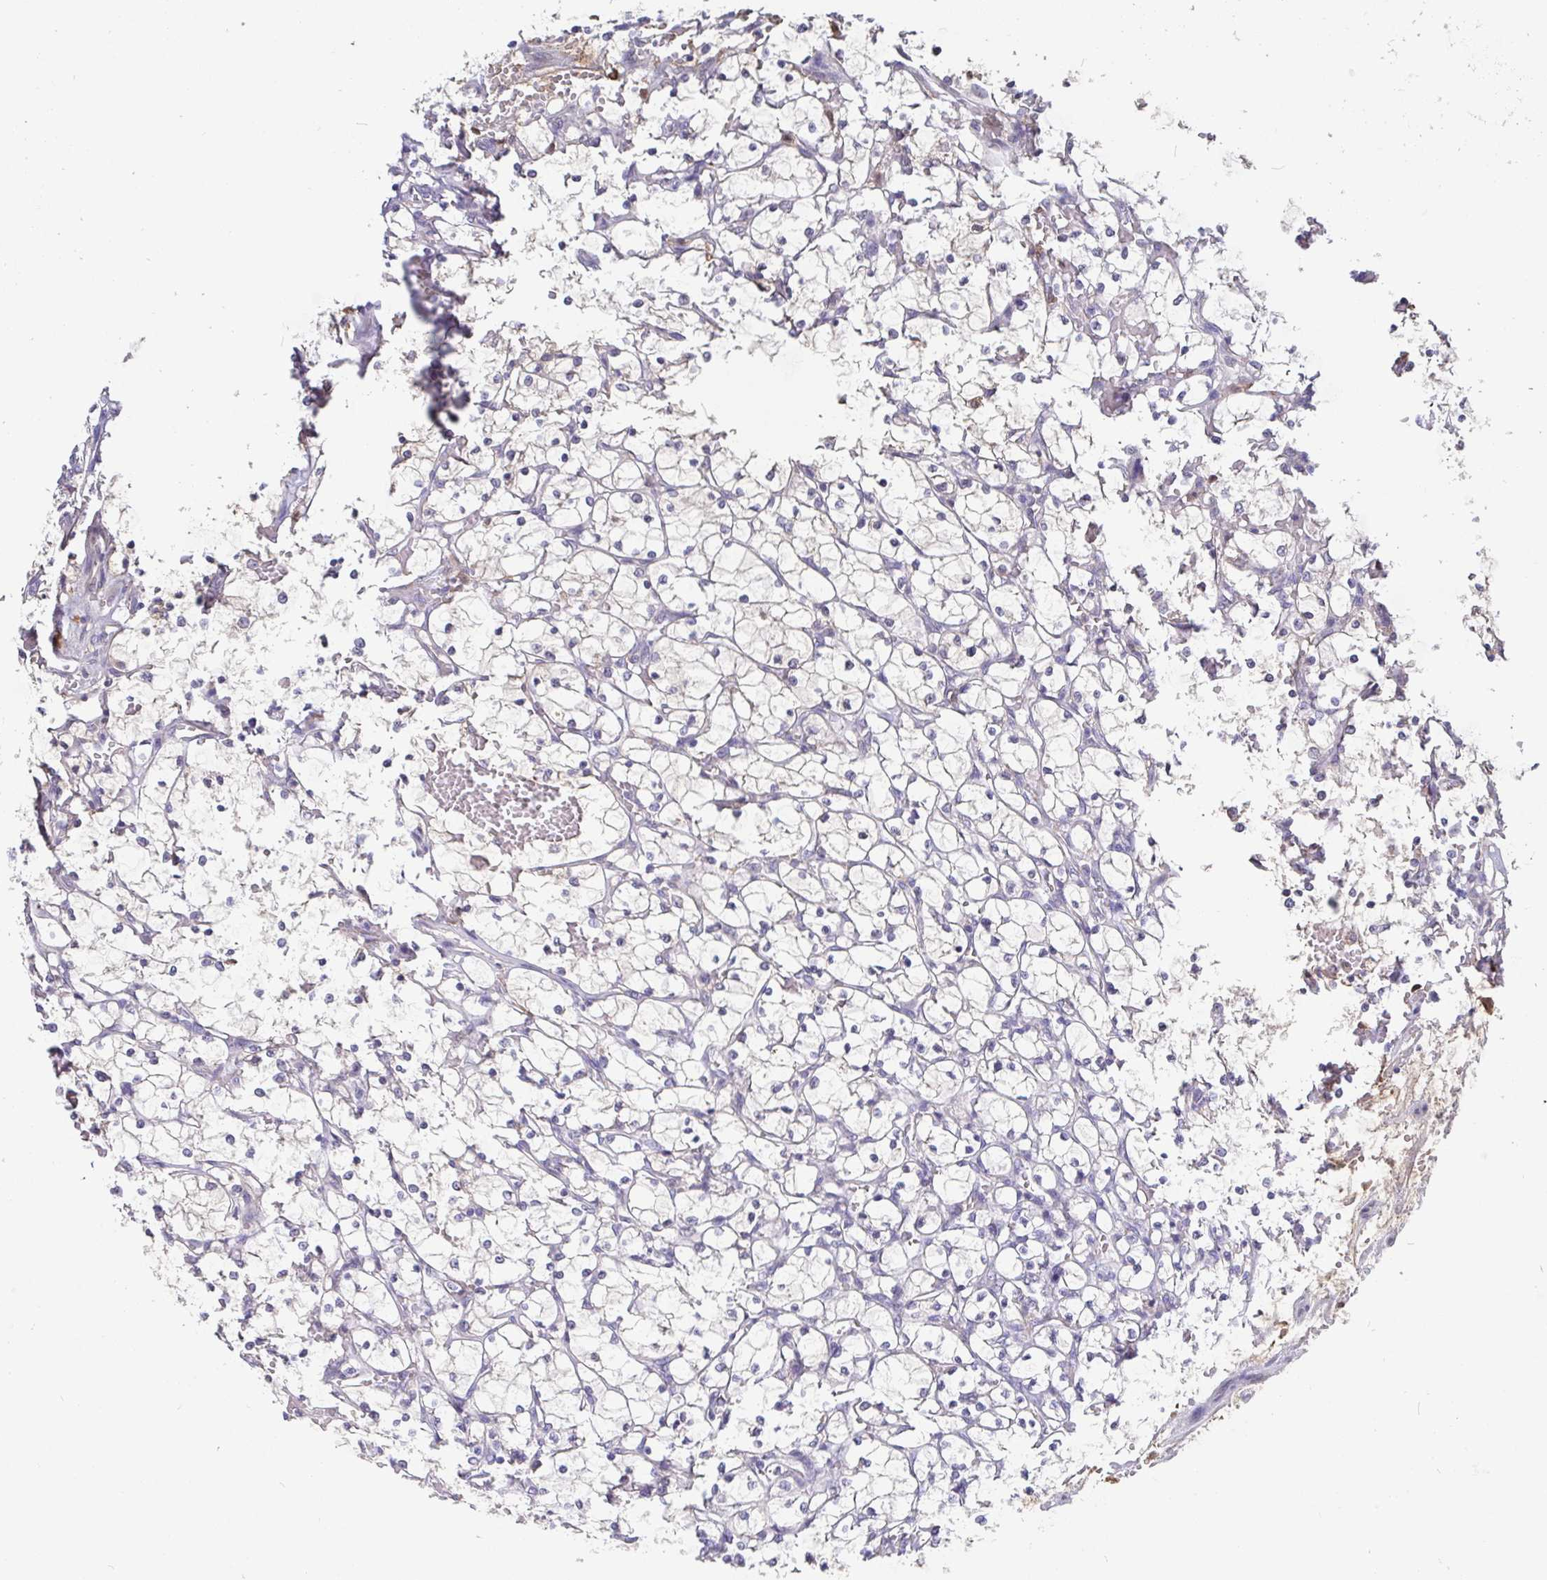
{"staining": {"intensity": "negative", "quantity": "none", "location": "none"}, "tissue": "renal cancer", "cell_type": "Tumor cells", "image_type": "cancer", "snomed": [{"axis": "morphology", "description": "Adenocarcinoma, NOS"}, {"axis": "topography", "description": "Kidney"}], "caption": "There is no significant staining in tumor cells of renal adenocarcinoma.", "gene": "IDH1", "patient": {"sex": "female", "age": 69}}